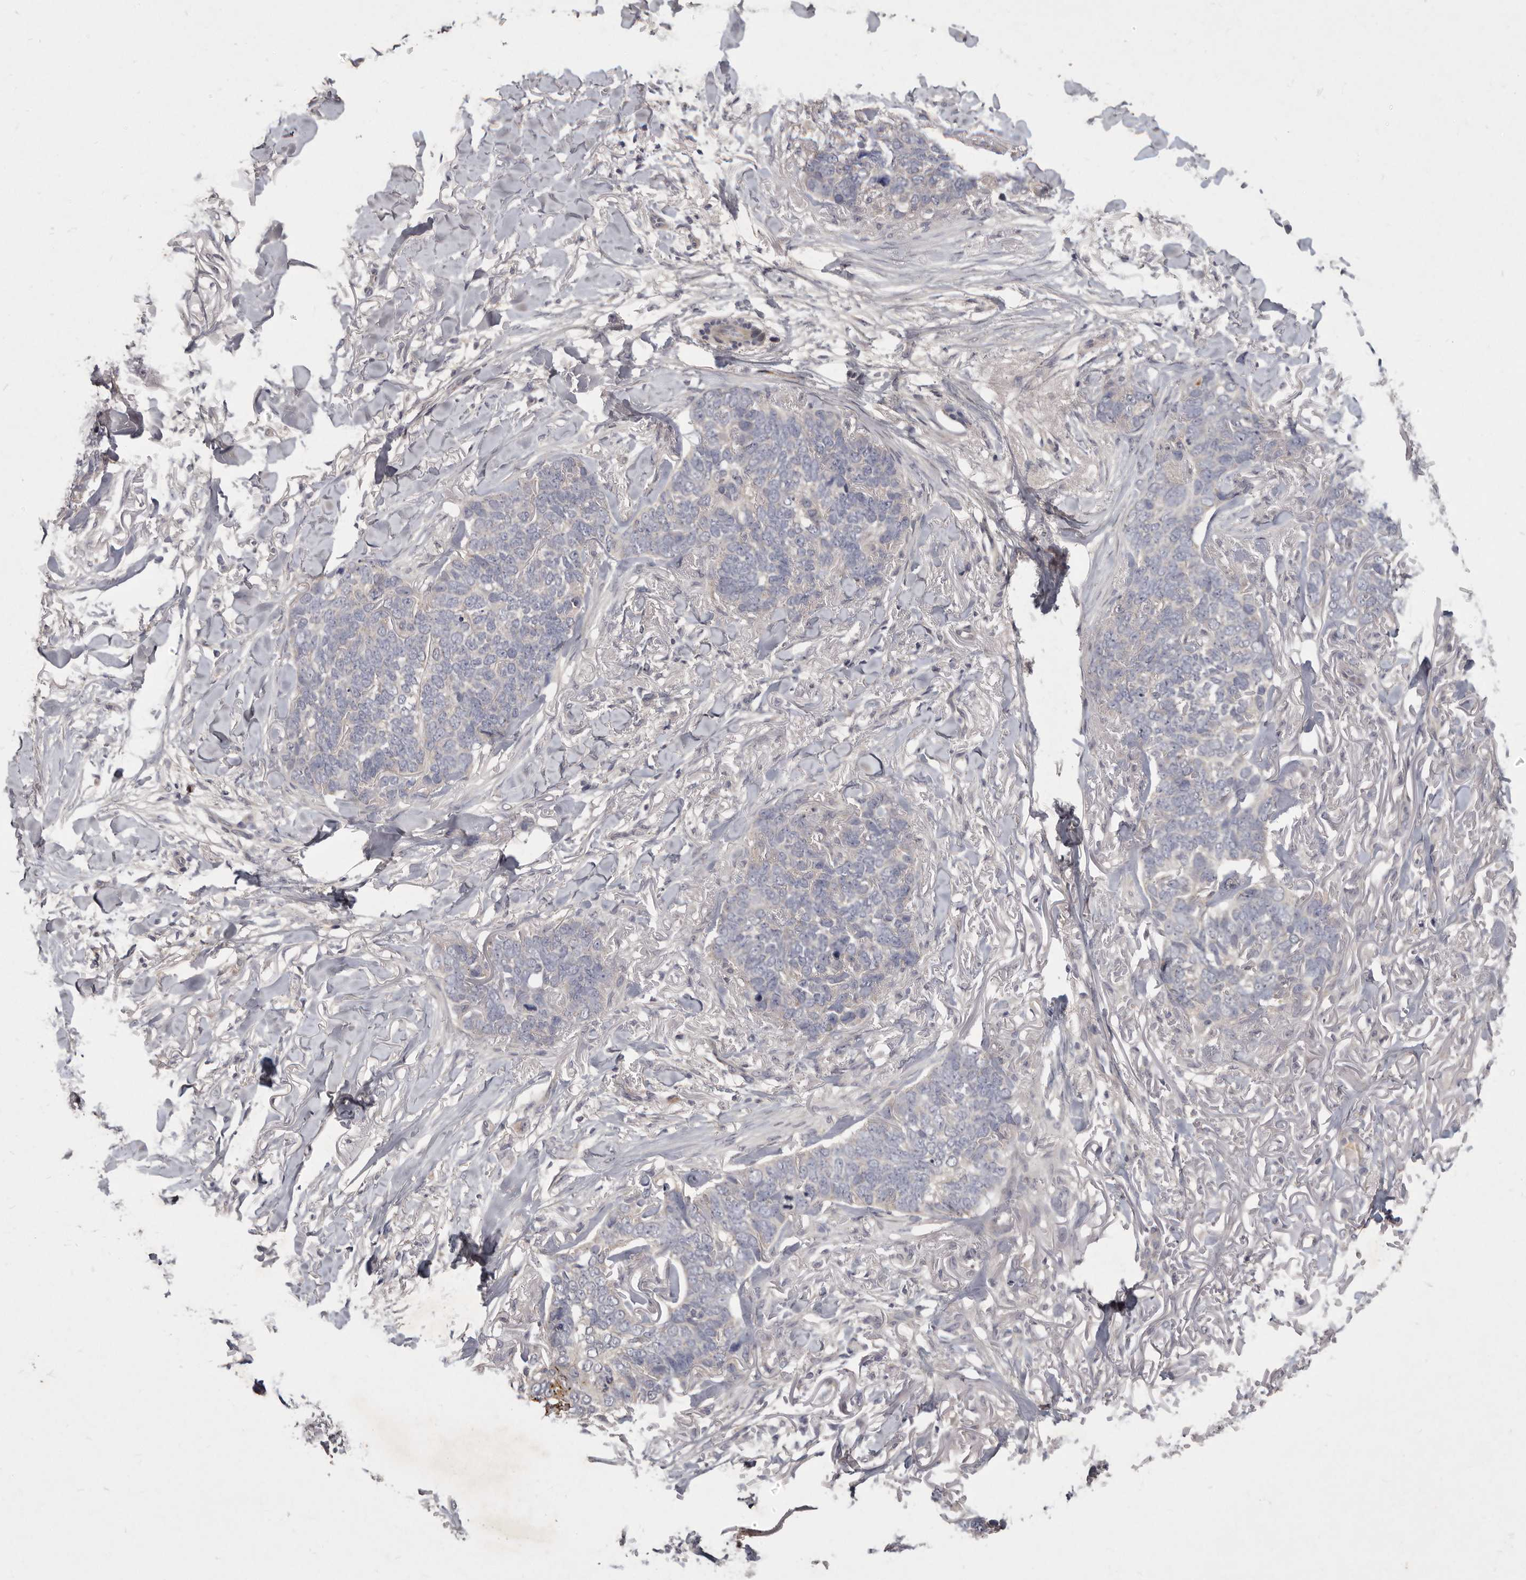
{"staining": {"intensity": "negative", "quantity": "none", "location": "none"}, "tissue": "skin cancer", "cell_type": "Tumor cells", "image_type": "cancer", "snomed": [{"axis": "morphology", "description": "Normal tissue, NOS"}, {"axis": "morphology", "description": "Basal cell carcinoma"}, {"axis": "topography", "description": "Skin"}], "caption": "Human skin cancer (basal cell carcinoma) stained for a protein using immunohistochemistry (IHC) displays no expression in tumor cells.", "gene": "SLC22A1", "patient": {"sex": "male", "age": 77}}